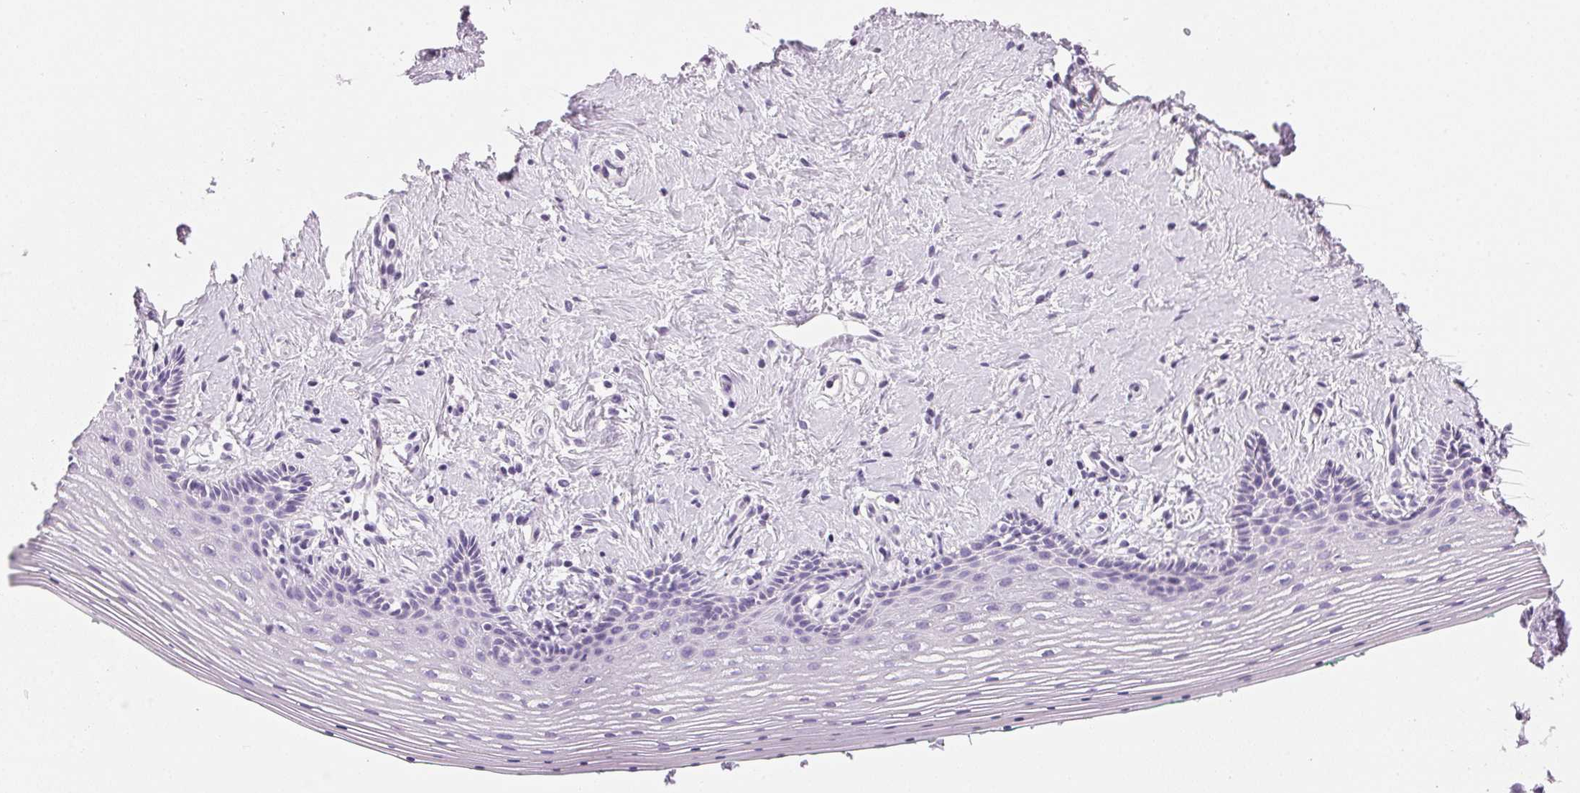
{"staining": {"intensity": "negative", "quantity": "none", "location": "none"}, "tissue": "vagina", "cell_type": "Squamous epithelial cells", "image_type": "normal", "snomed": [{"axis": "morphology", "description": "Normal tissue, NOS"}, {"axis": "topography", "description": "Vagina"}], "caption": "An immunohistochemistry histopathology image of normal vagina is shown. There is no staining in squamous epithelial cells of vagina.", "gene": "IGFBP1", "patient": {"sex": "female", "age": 42}}